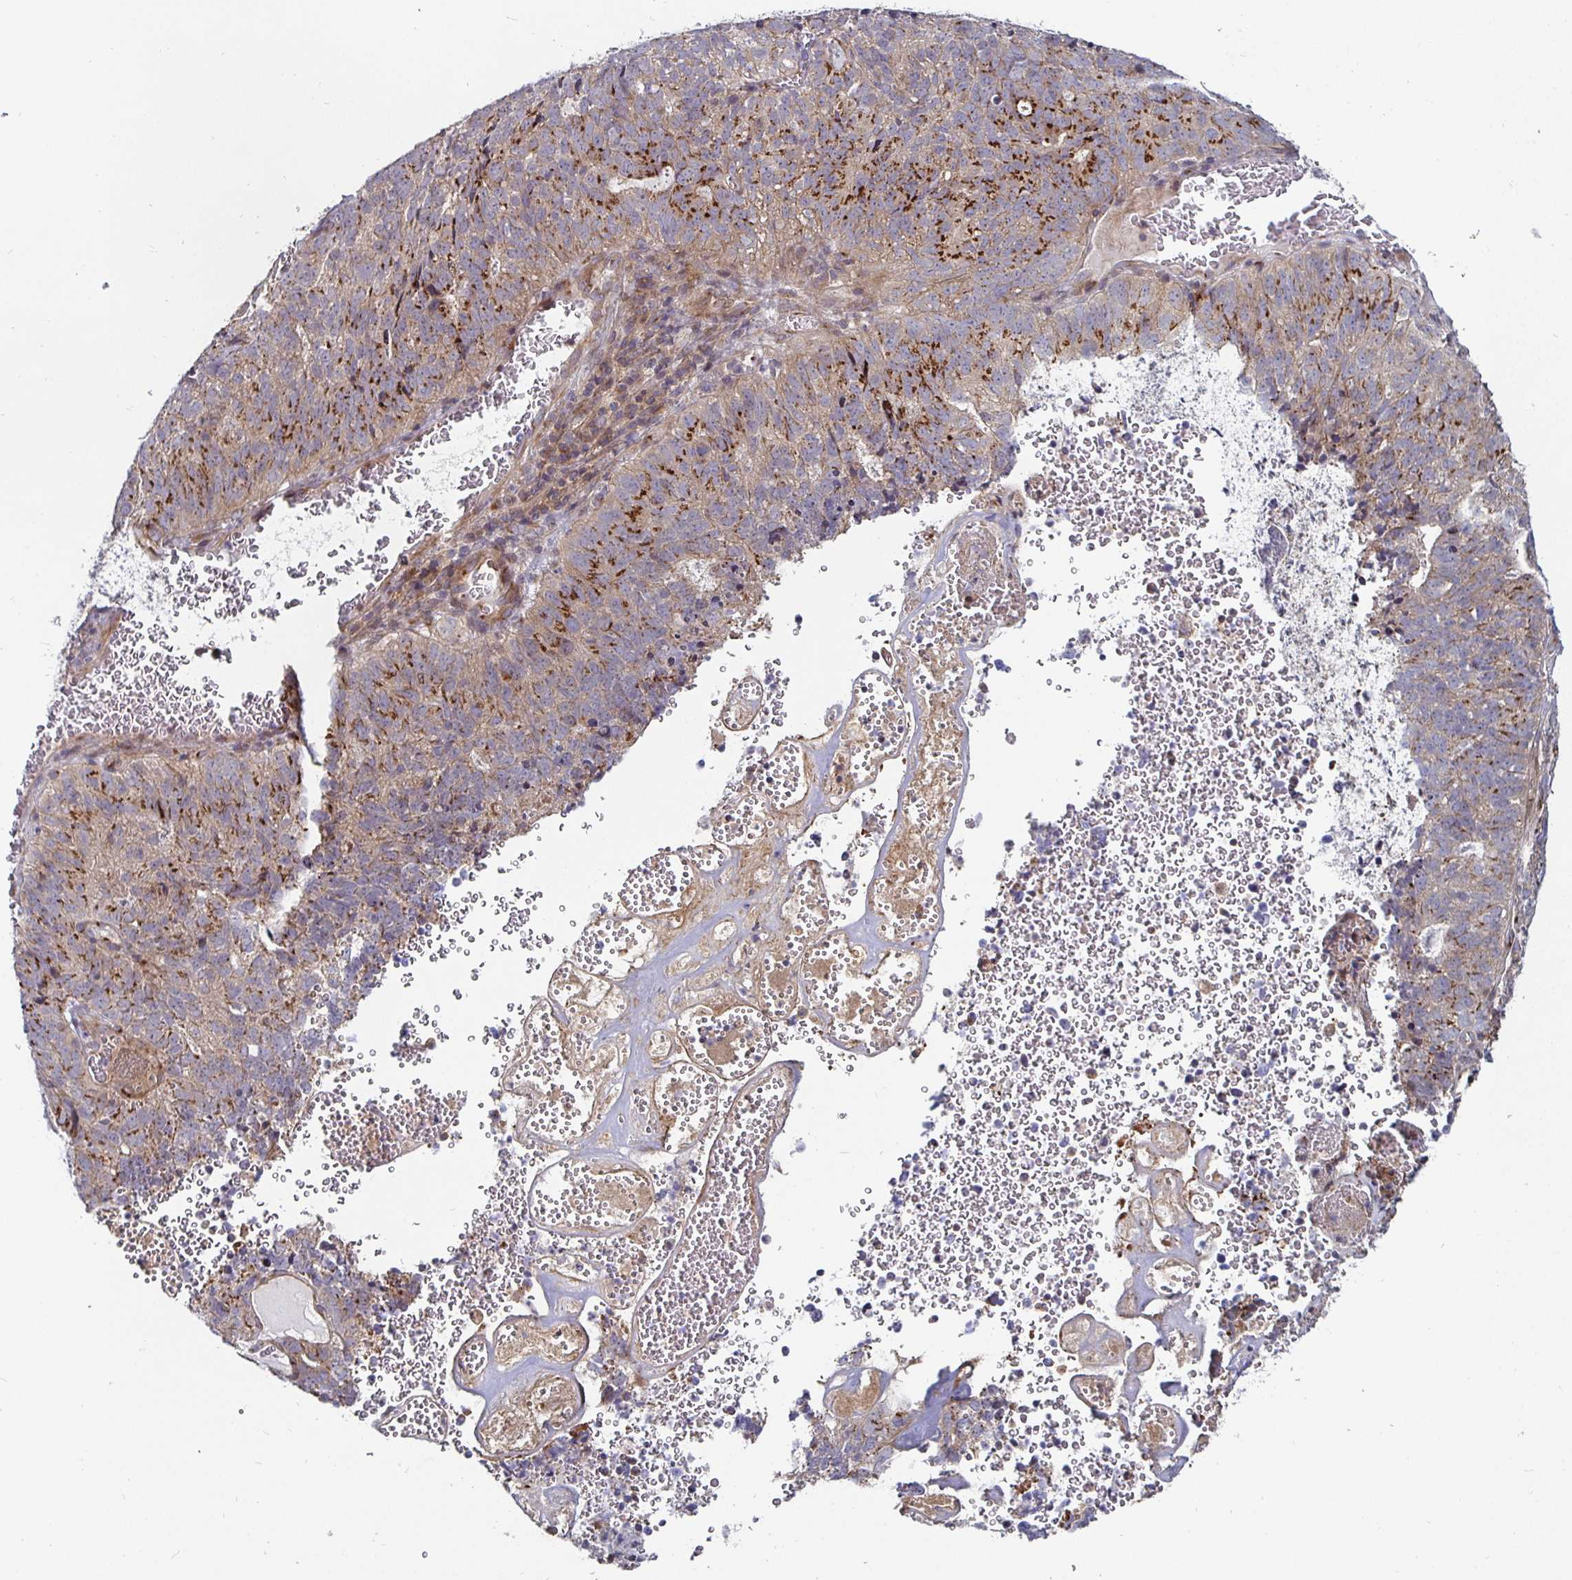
{"staining": {"intensity": "strong", "quantity": "<25%", "location": "cytoplasmic/membranous"}, "tissue": "cervical cancer", "cell_type": "Tumor cells", "image_type": "cancer", "snomed": [{"axis": "morphology", "description": "Adenocarcinoma, NOS"}, {"axis": "topography", "description": "Cervix"}], "caption": "Immunohistochemistry (IHC) of human cervical adenocarcinoma demonstrates medium levels of strong cytoplasmic/membranous staining in about <25% of tumor cells.", "gene": "GJA4", "patient": {"sex": "female", "age": 38}}